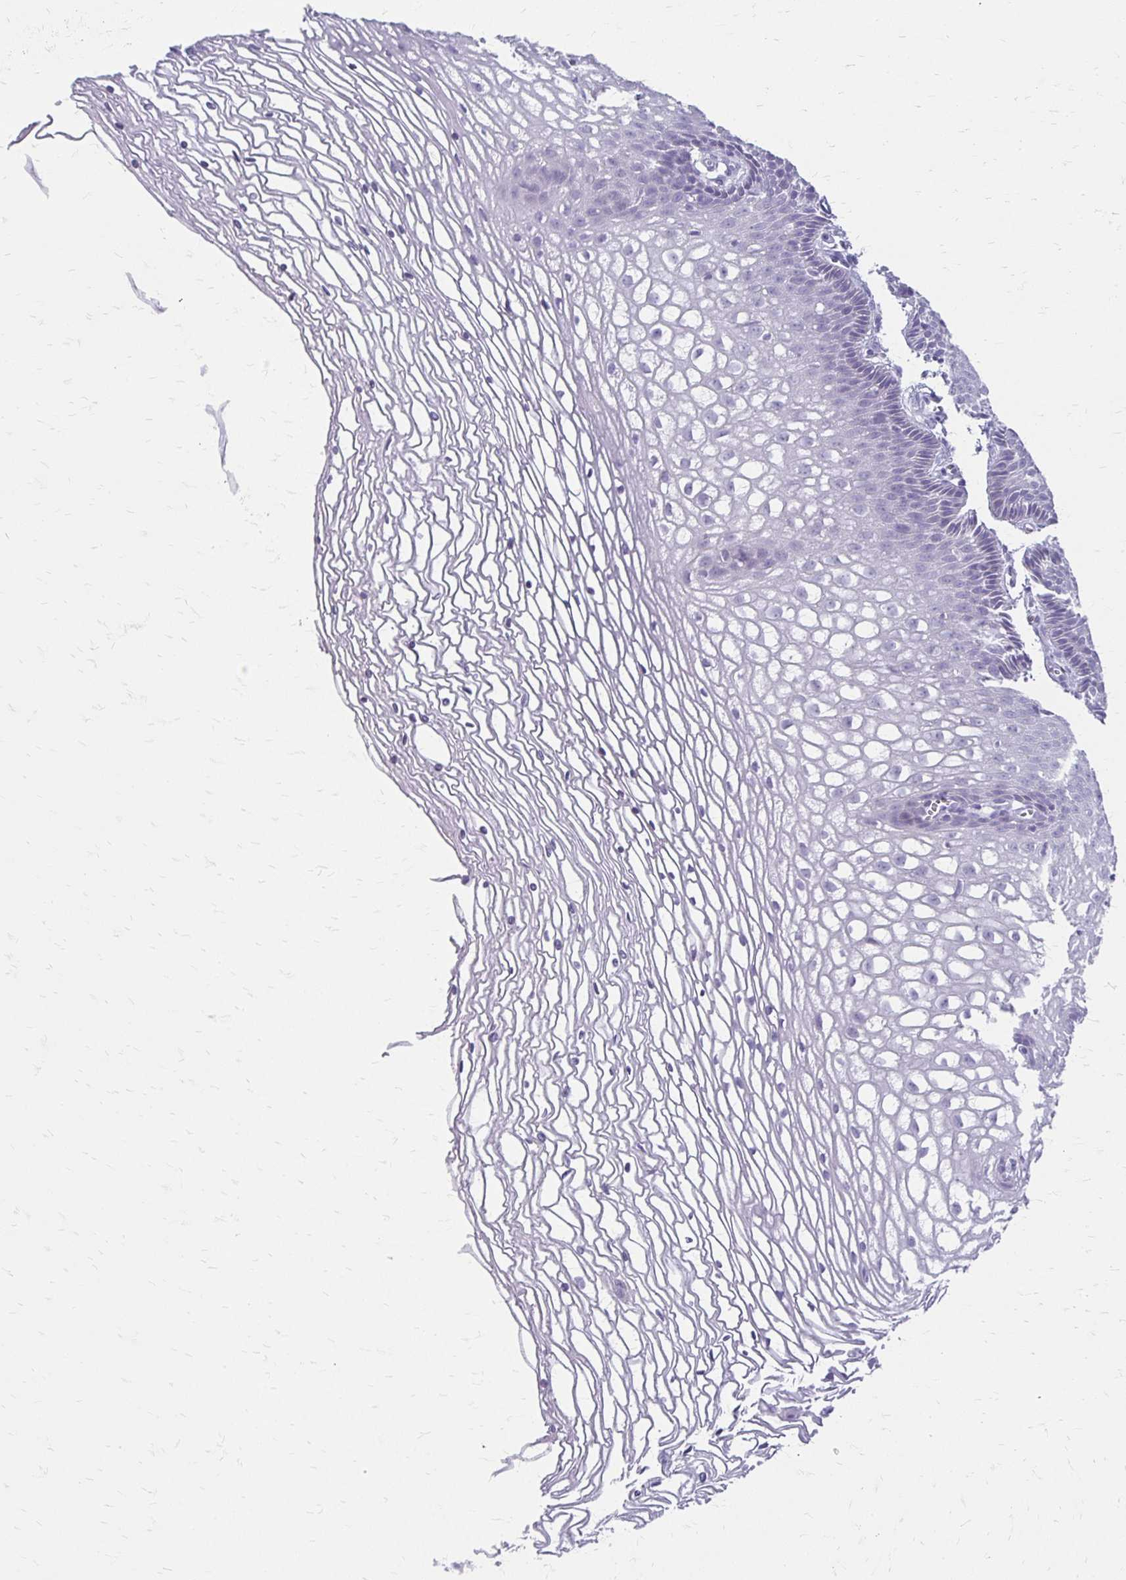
{"staining": {"intensity": "negative", "quantity": "none", "location": "none"}, "tissue": "cervix", "cell_type": "Glandular cells", "image_type": "normal", "snomed": [{"axis": "morphology", "description": "Normal tissue, NOS"}, {"axis": "topography", "description": "Cervix"}], "caption": "Immunohistochemistry (IHC) of unremarkable human cervix shows no staining in glandular cells.", "gene": "ACP5", "patient": {"sex": "female", "age": 36}}